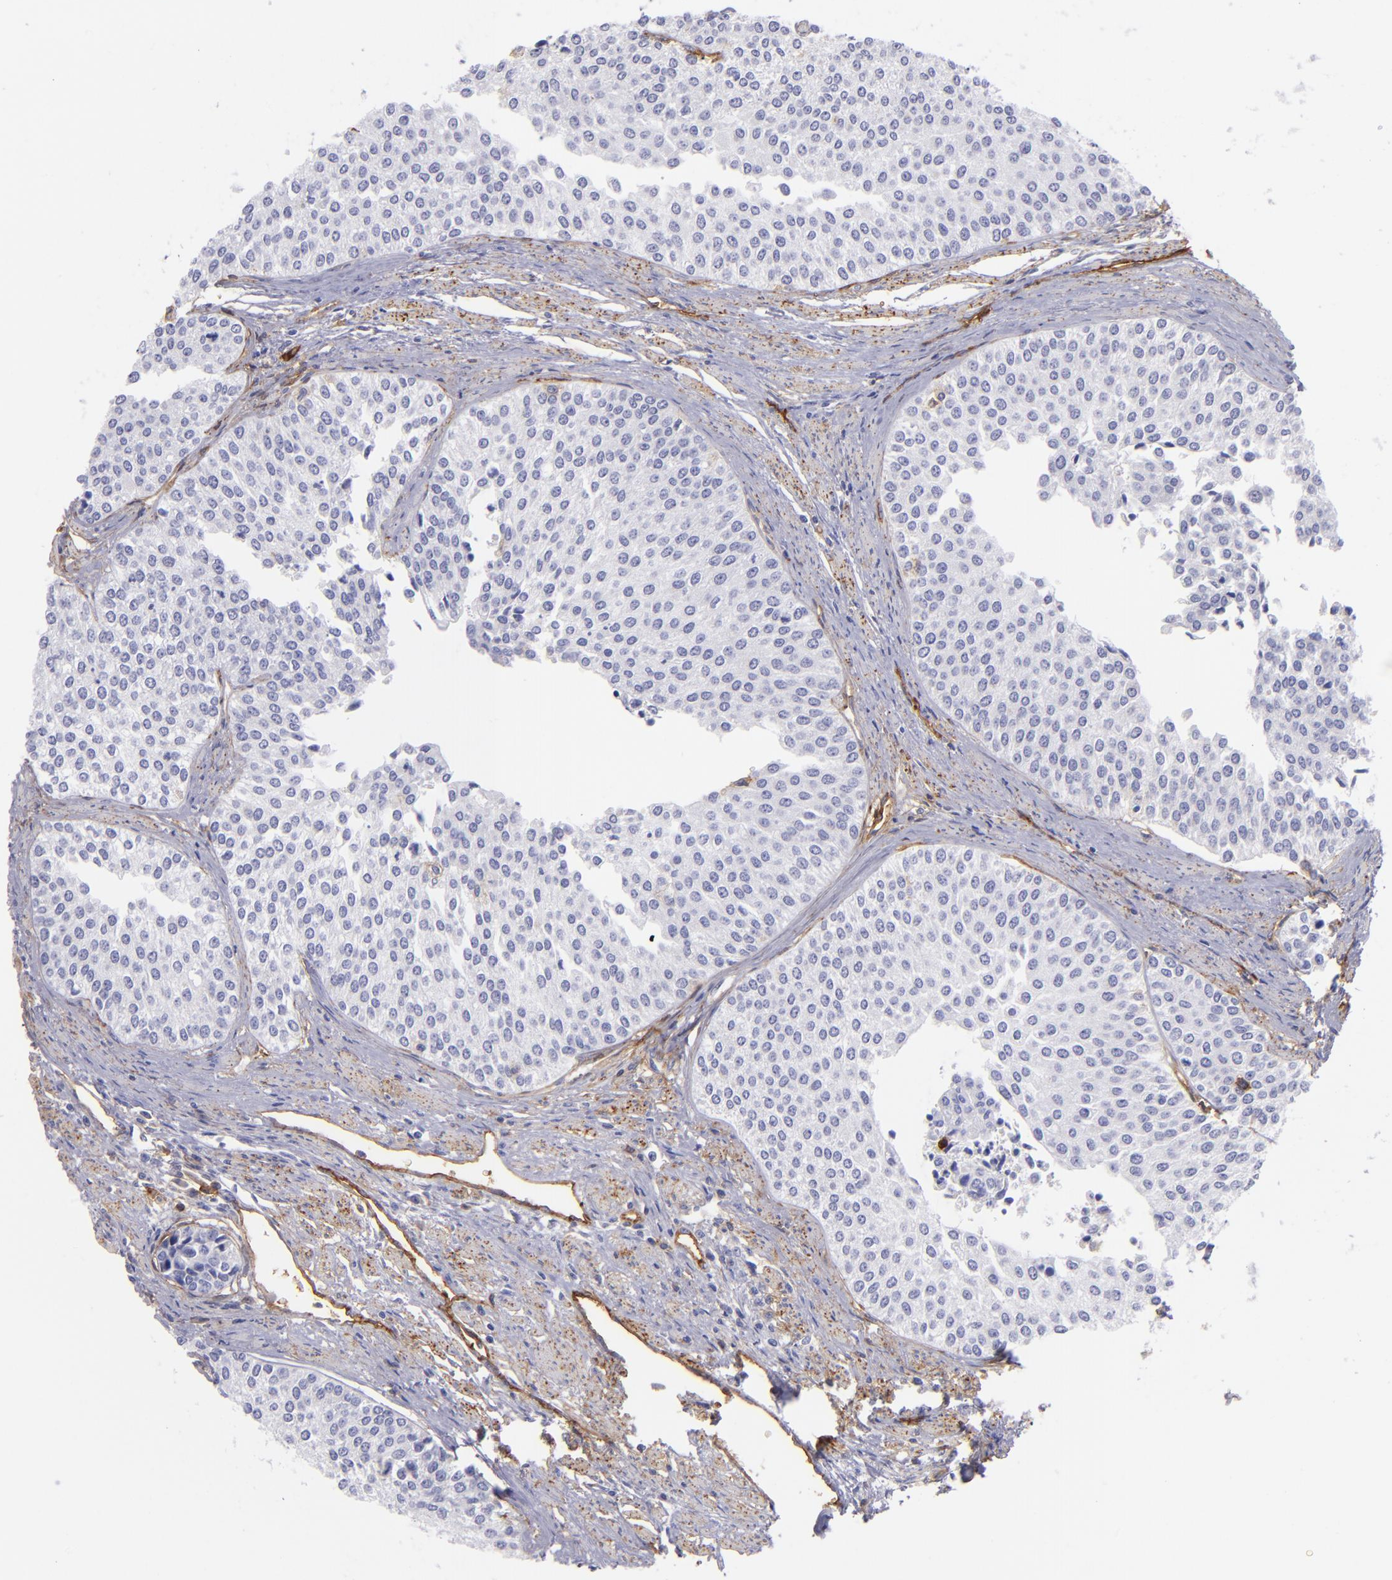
{"staining": {"intensity": "negative", "quantity": "none", "location": "none"}, "tissue": "urothelial cancer", "cell_type": "Tumor cells", "image_type": "cancer", "snomed": [{"axis": "morphology", "description": "Urothelial carcinoma, Low grade"}, {"axis": "topography", "description": "Urinary bladder"}], "caption": "High magnification brightfield microscopy of urothelial cancer stained with DAB (3,3'-diaminobenzidine) (brown) and counterstained with hematoxylin (blue): tumor cells show no significant staining.", "gene": "ENTPD1", "patient": {"sex": "female", "age": 73}}